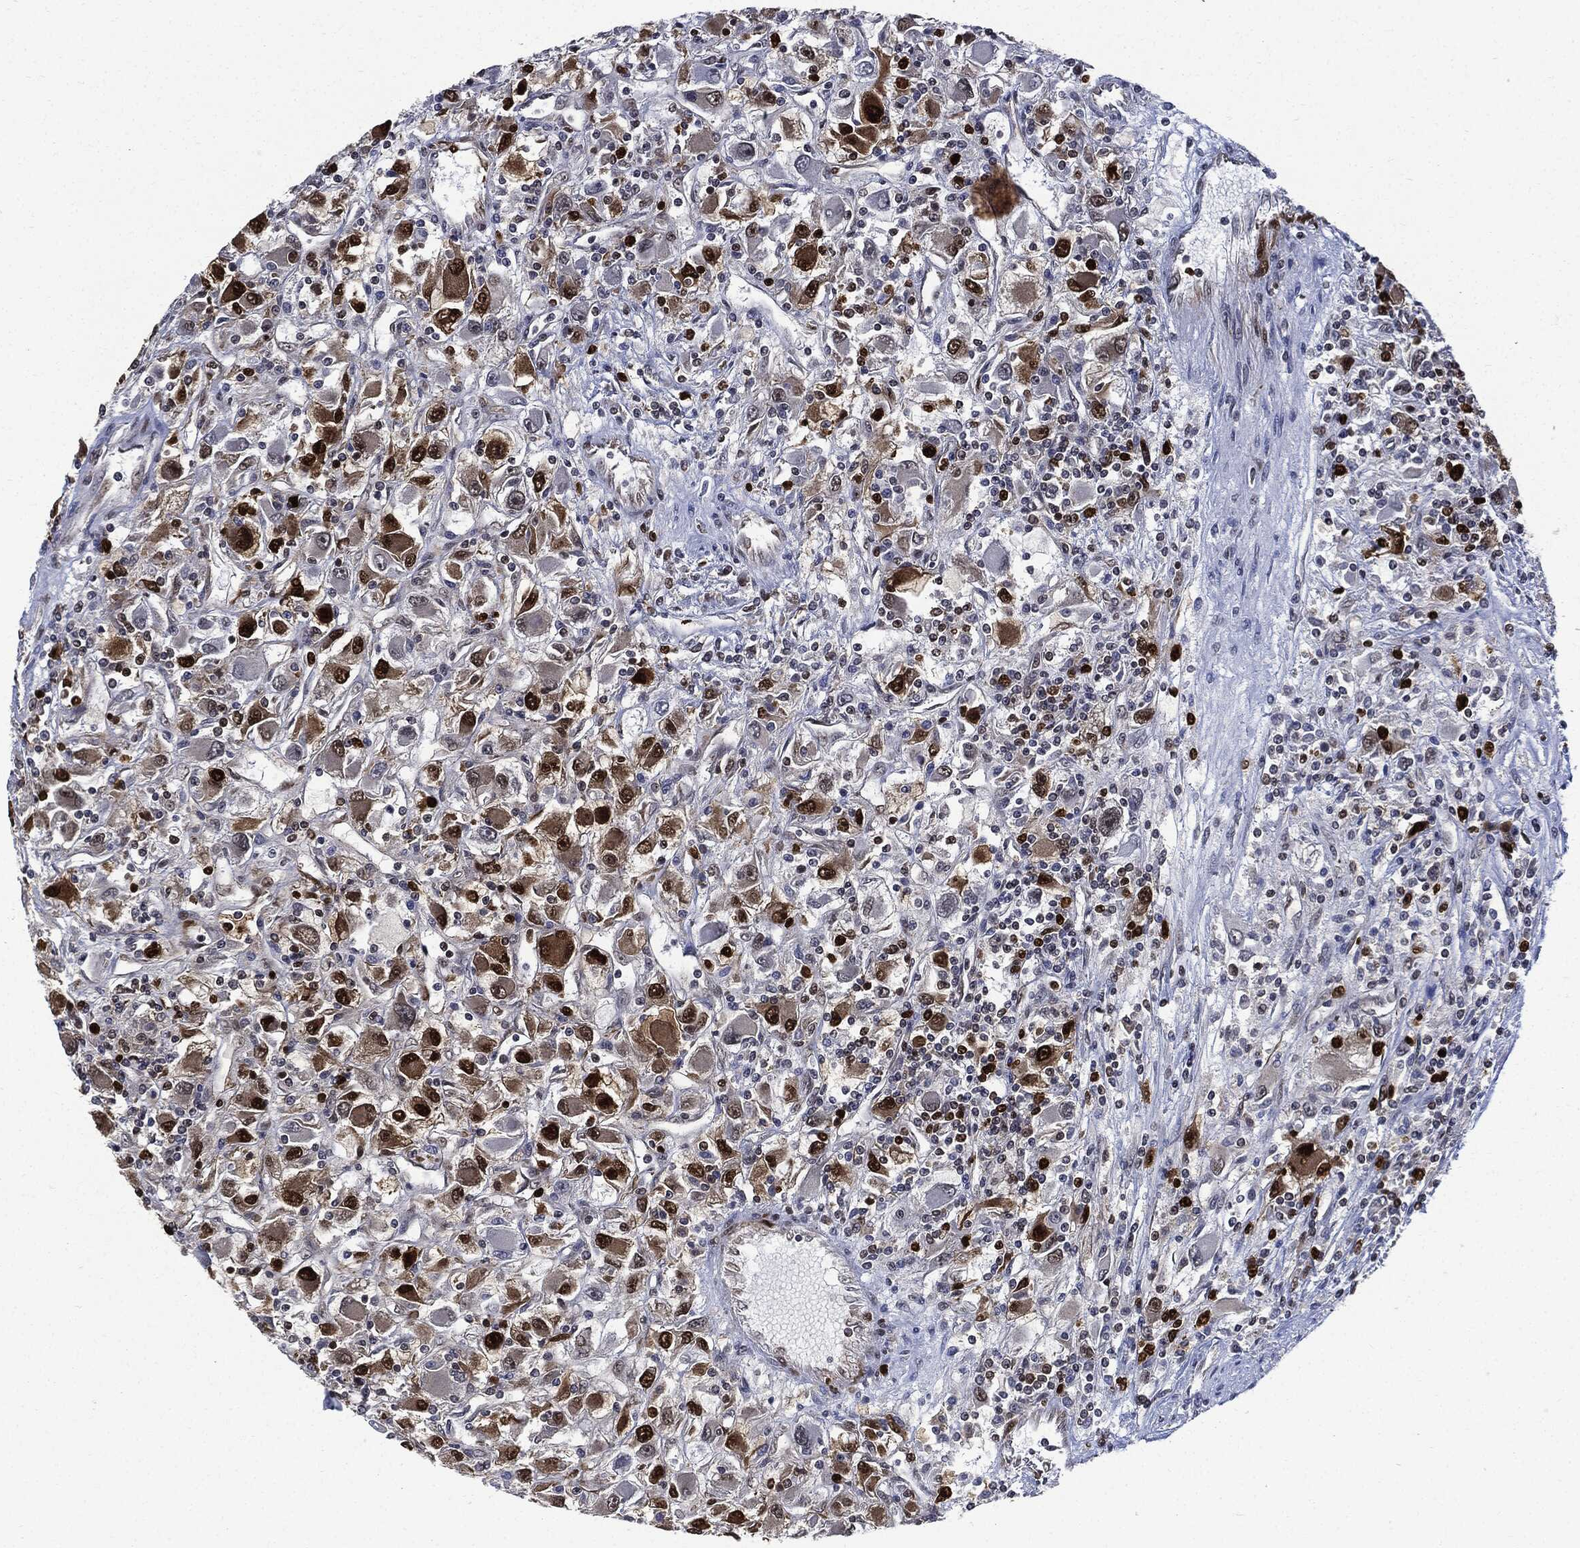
{"staining": {"intensity": "strong", "quantity": "<25%", "location": "cytoplasmic/membranous,nuclear"}, "tissue": "renal cancer", "cell_type": "Tumor cells", "image_type": "cancer", "snomed": [{"axis": "morphology", "description": "Adenocarcinoma, NOS"}, {"axis": "topography", "description": "Kidney"}], "caption": "Tumor cells show strong cytoplasmic/membranous and nuclear staining in about <25% of cells in adenocarcinoma (renal).", "gene": "PCNA", "patient": {"sex": "female", "age": 67}}